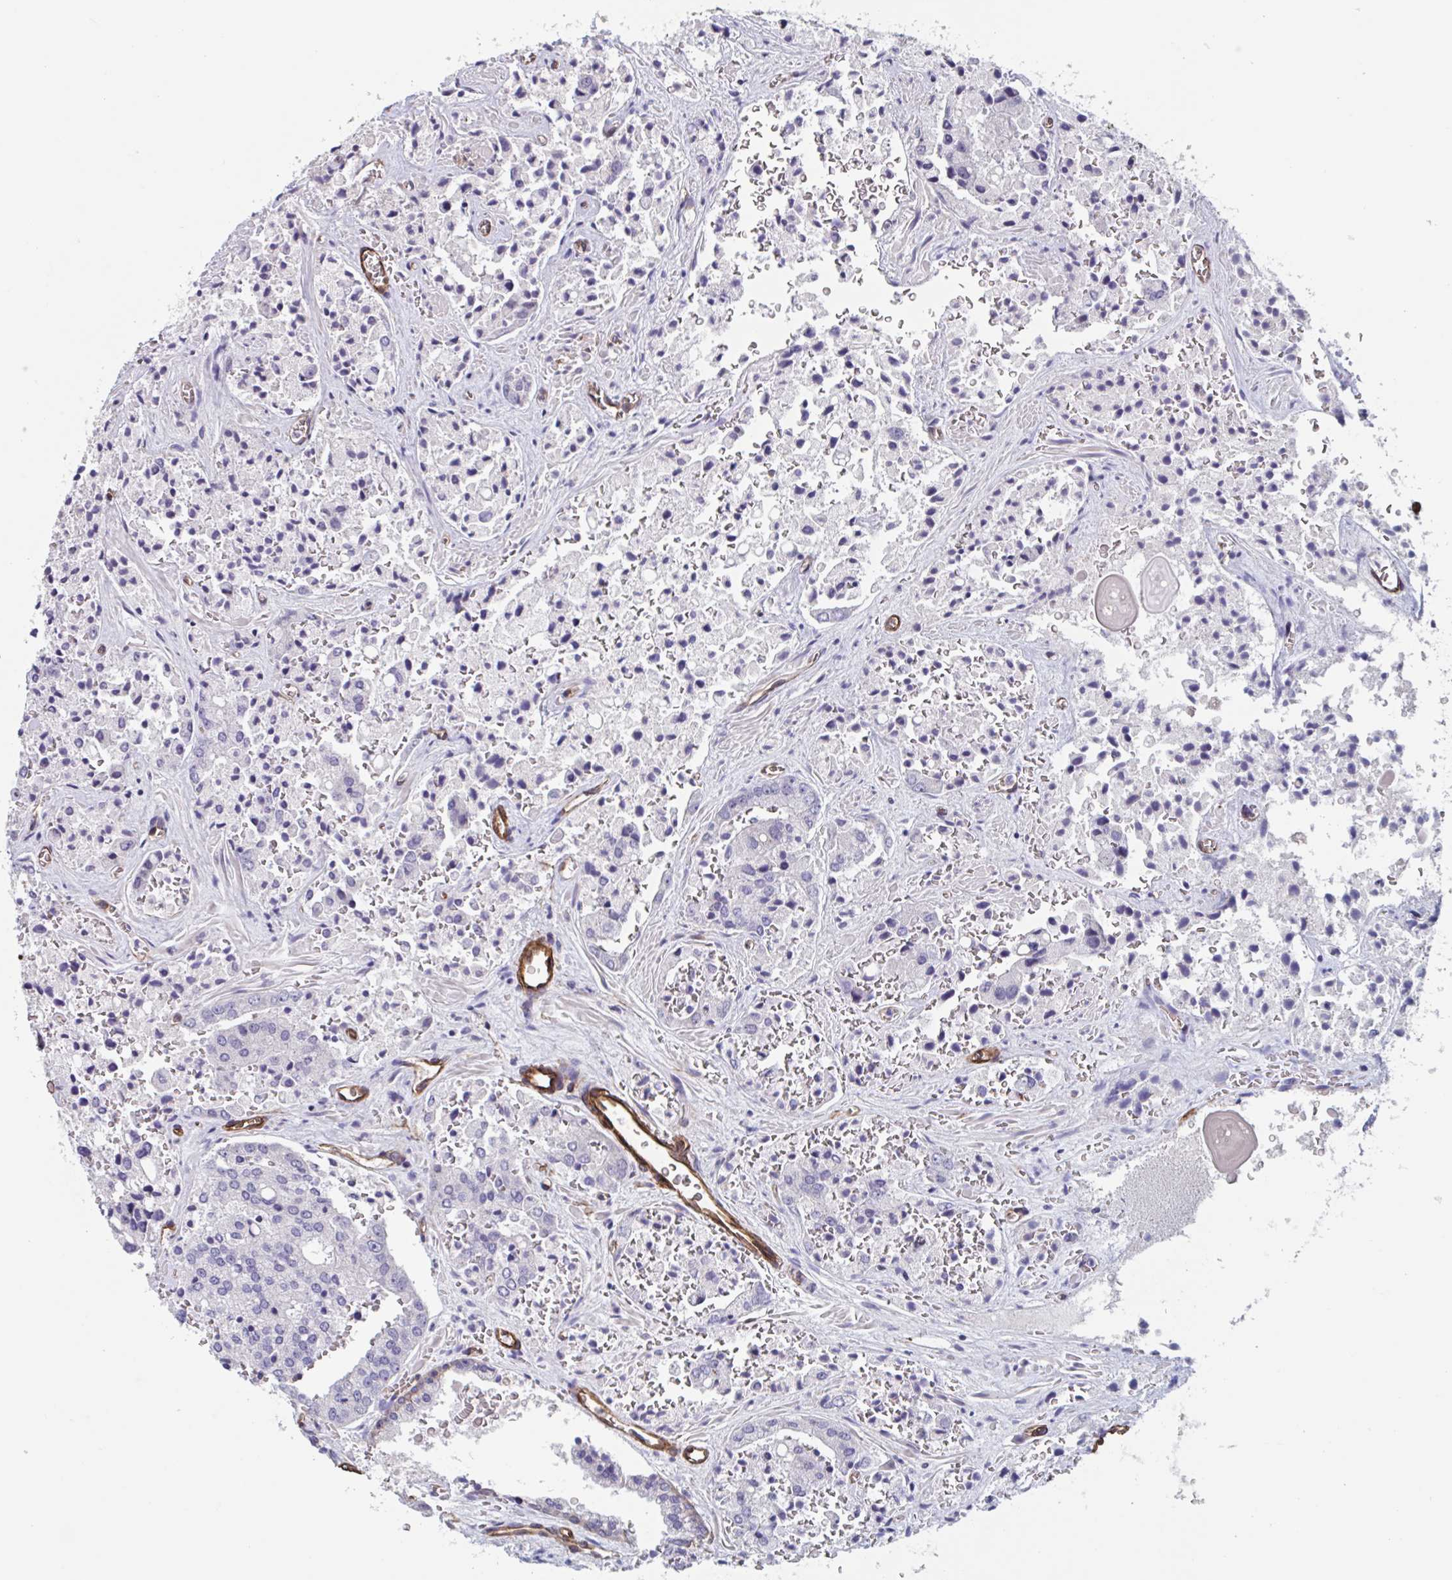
{"staining": {"intensity": "negative", "quantity": "none", "location": "none"}, "tissue": "prostate cancer", "cell_type": "Tumor cells", "image_type": "cancer", "snomed": [{"axis": "morphology", "description": "Normal tissue, NOS"}, {"axis": "morphology", "description": "Adenocarcinoma, High grade"}, {"axis": "topography", "description": "Prostate"}, {"axis": "topography", "description": "Peripheral nerve tissue"}], "caption": "Tumor cells show no significant expression in prostate cancer.", "gene": "CITED4", "patient": {"sex": "male", "age": 68}}